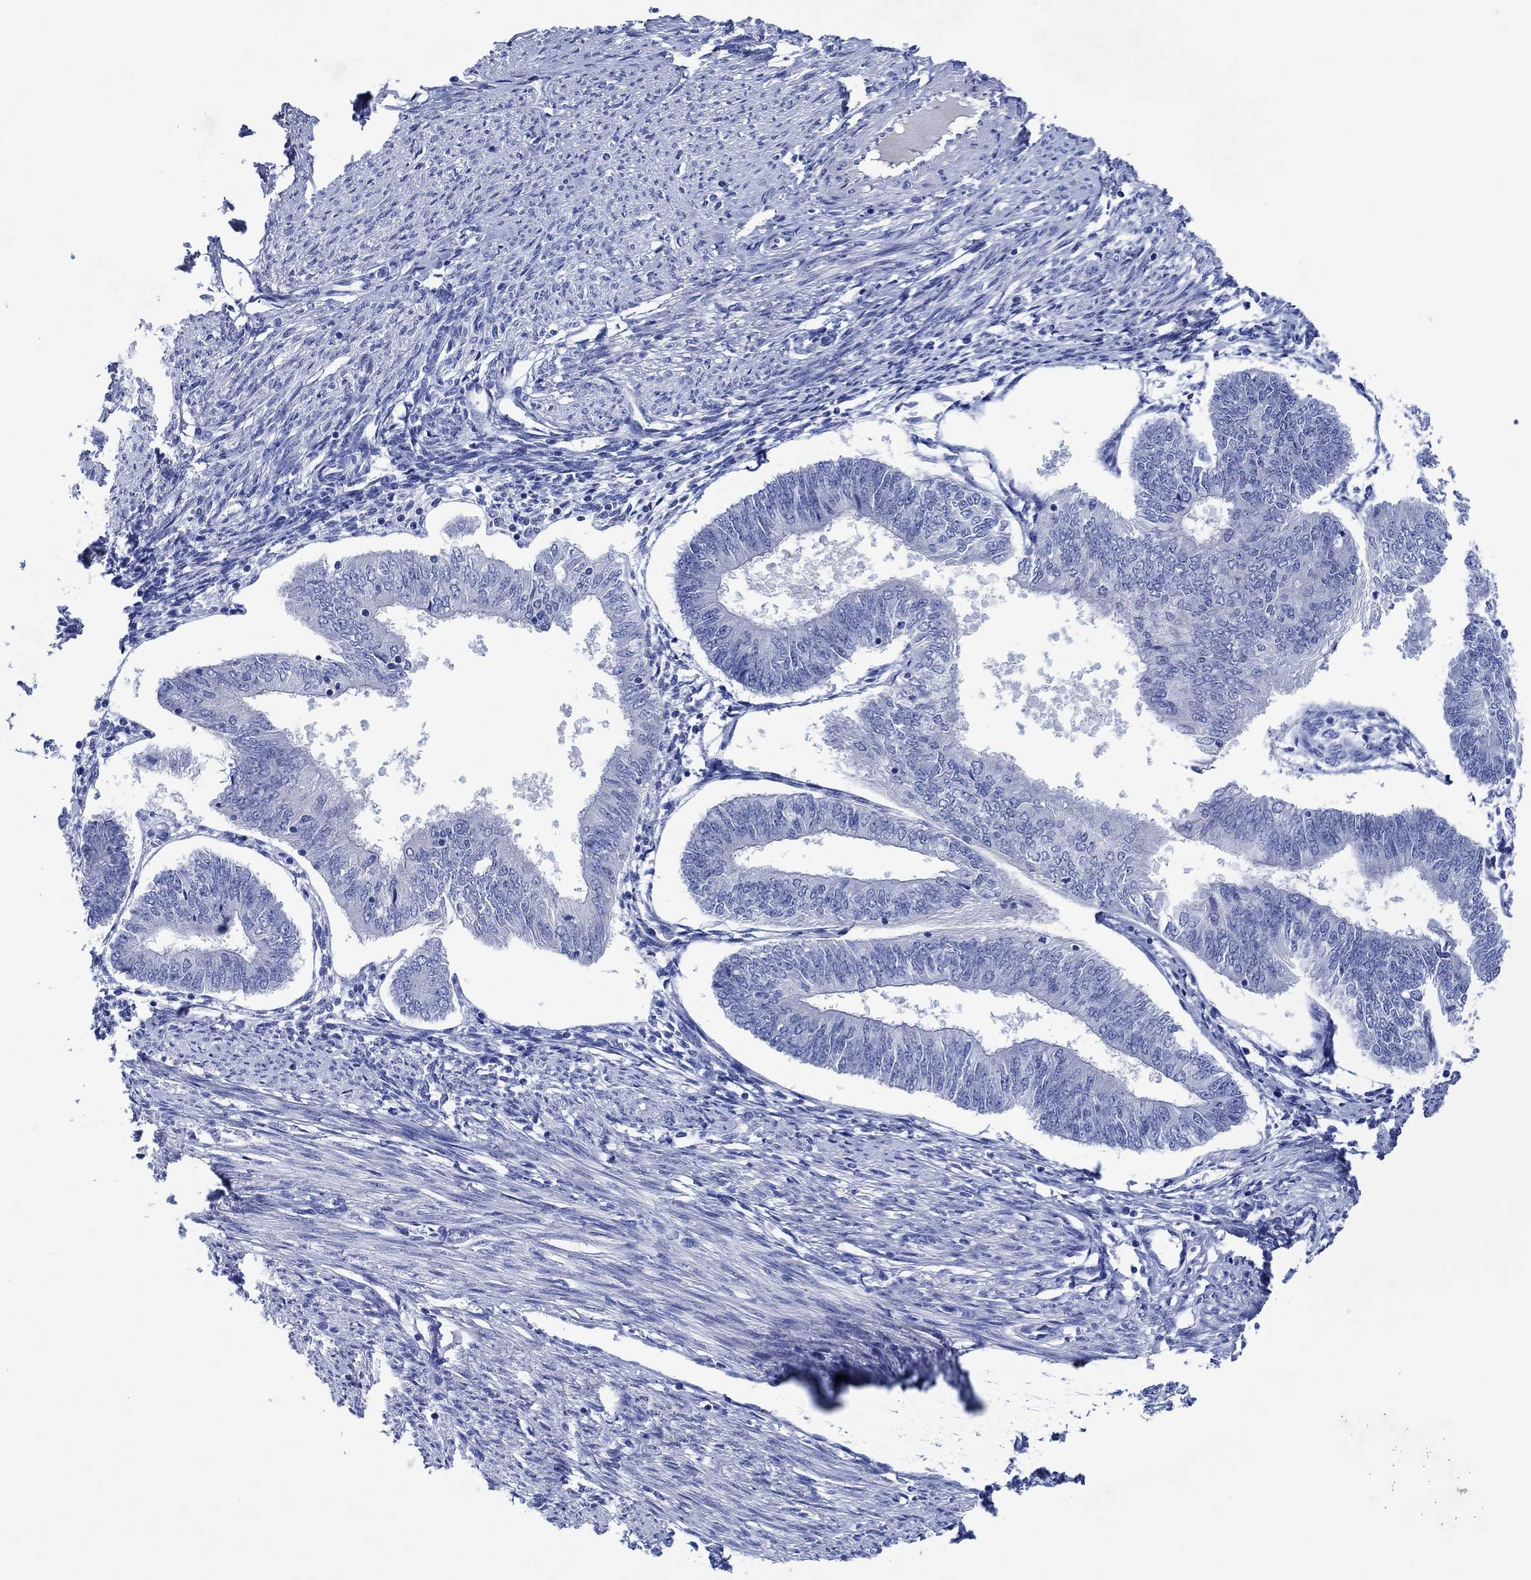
{"staining": {"intensity": "negative", "quantity": "none", "location": "none"}, "tissue": "endometrial cancer", "cell_type": "Tumor cells", "image_type": "cancer", "snomed": [{"axis": "morphology", "description": "Adenocarcinoma, NOS"}, {"axis": "topography", "description": "Endometrium"}], "caption": "DAB (3,3'-diaminobenzidine) immunohistochemical staining of human adenocarcinoma (endometrial) displays no significant positivity in tumor cells.", "gene": "CPNE6", "patient": {"sex": "female", "age": 58}}